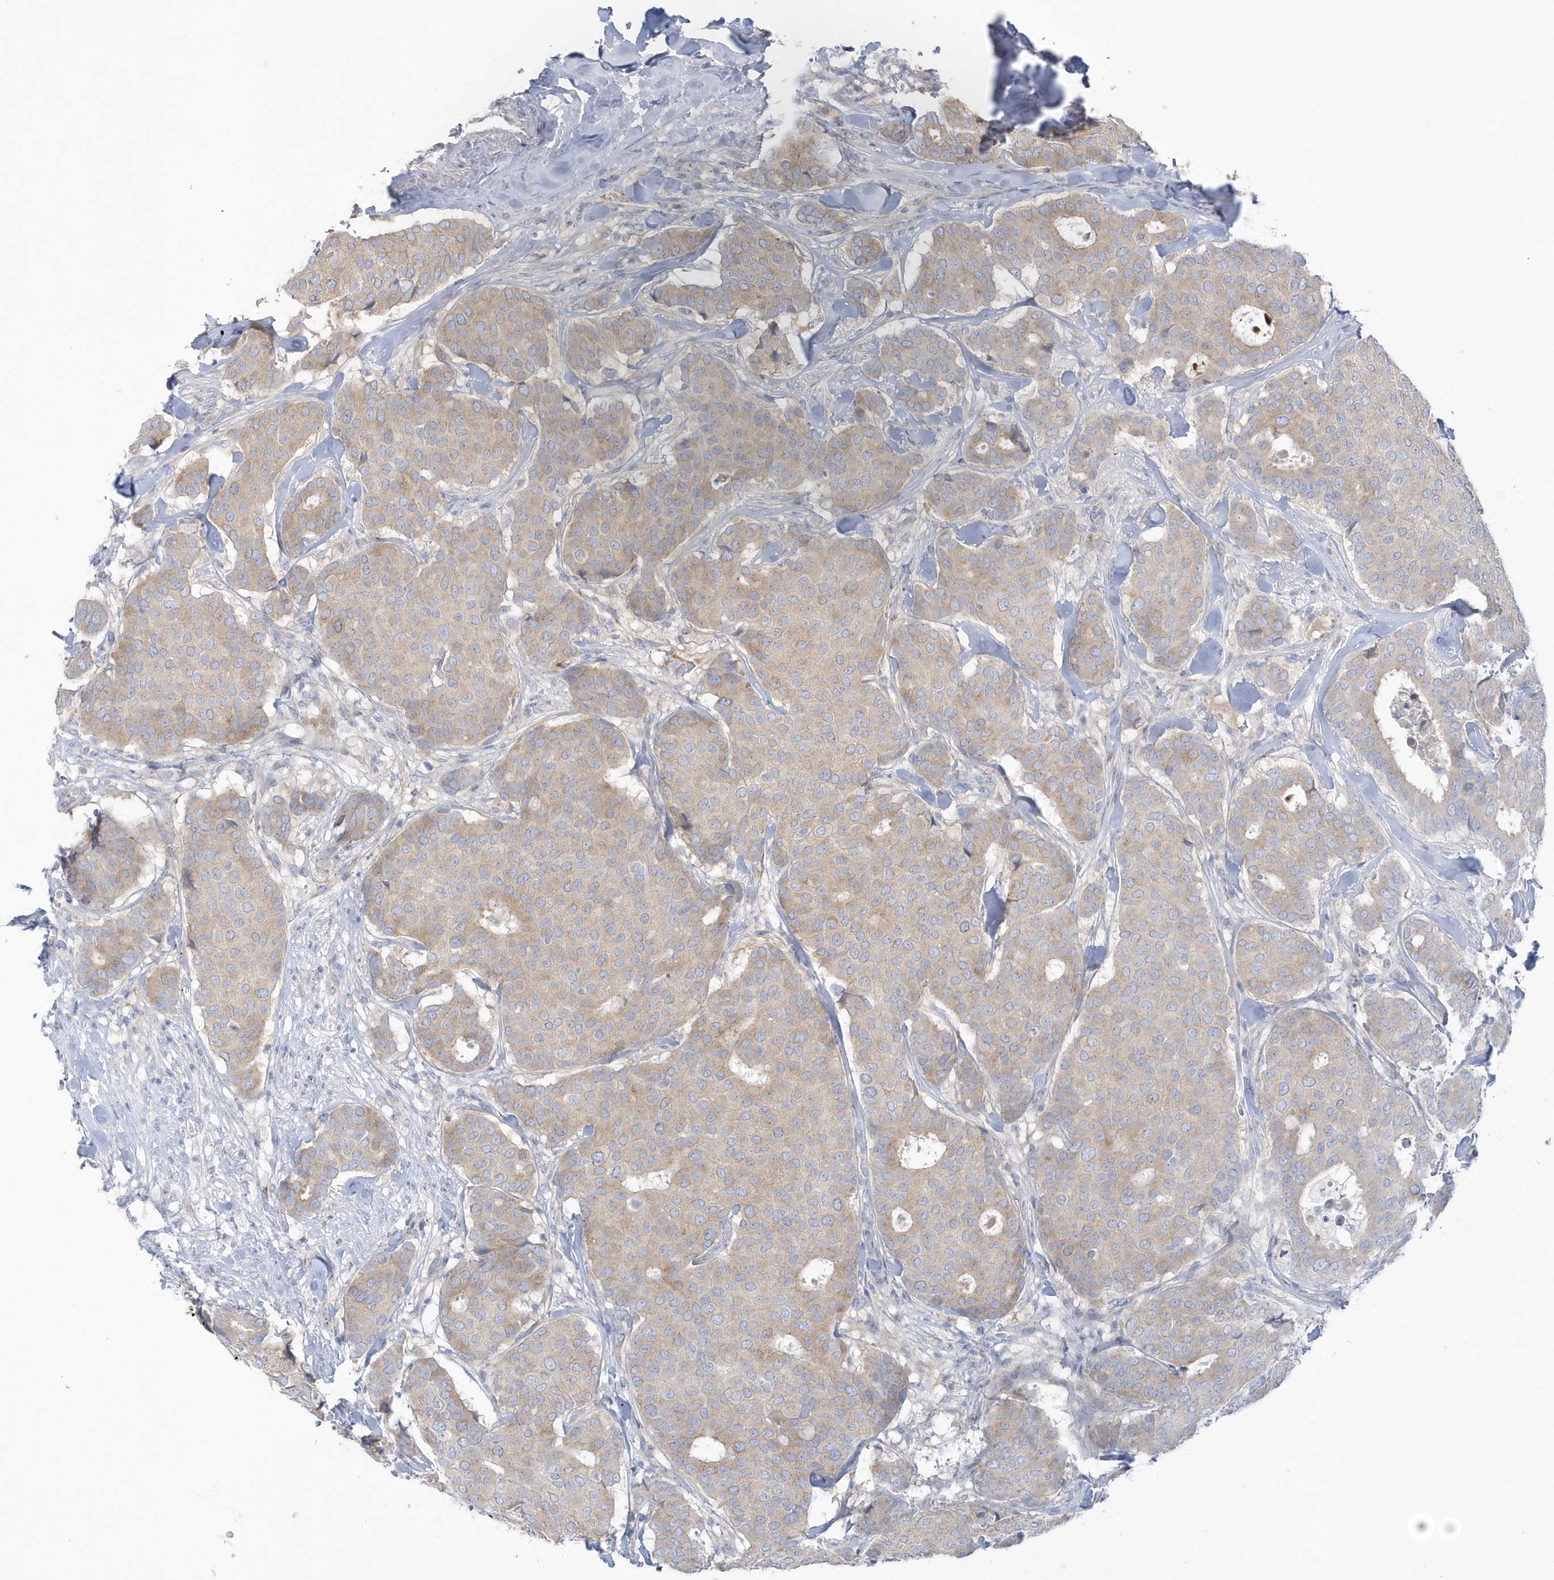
{"staining": {"intensity": "moderate", "quantity": "25%-75%", "location": "cytoplasmic/membranous"}, "tissue": "breast cancer", "cell_type": "Tumor cells", "image_type": "cancer", "snomed": [{"axis": "morphology", "description": "Duct carcinoma"}, {"axis": "topography", "description": "Breast"}], "caption": "A high-resolution histopathology image shows immunohistochemistry (IHC) staining of intraductal carcinoma (breast), which displays moderate cytoplasmic/membranous expression in about 25%-75% of tumor cells.", "gene": "SEMA3D", "patient": {"sex": "female", "age": 75}}